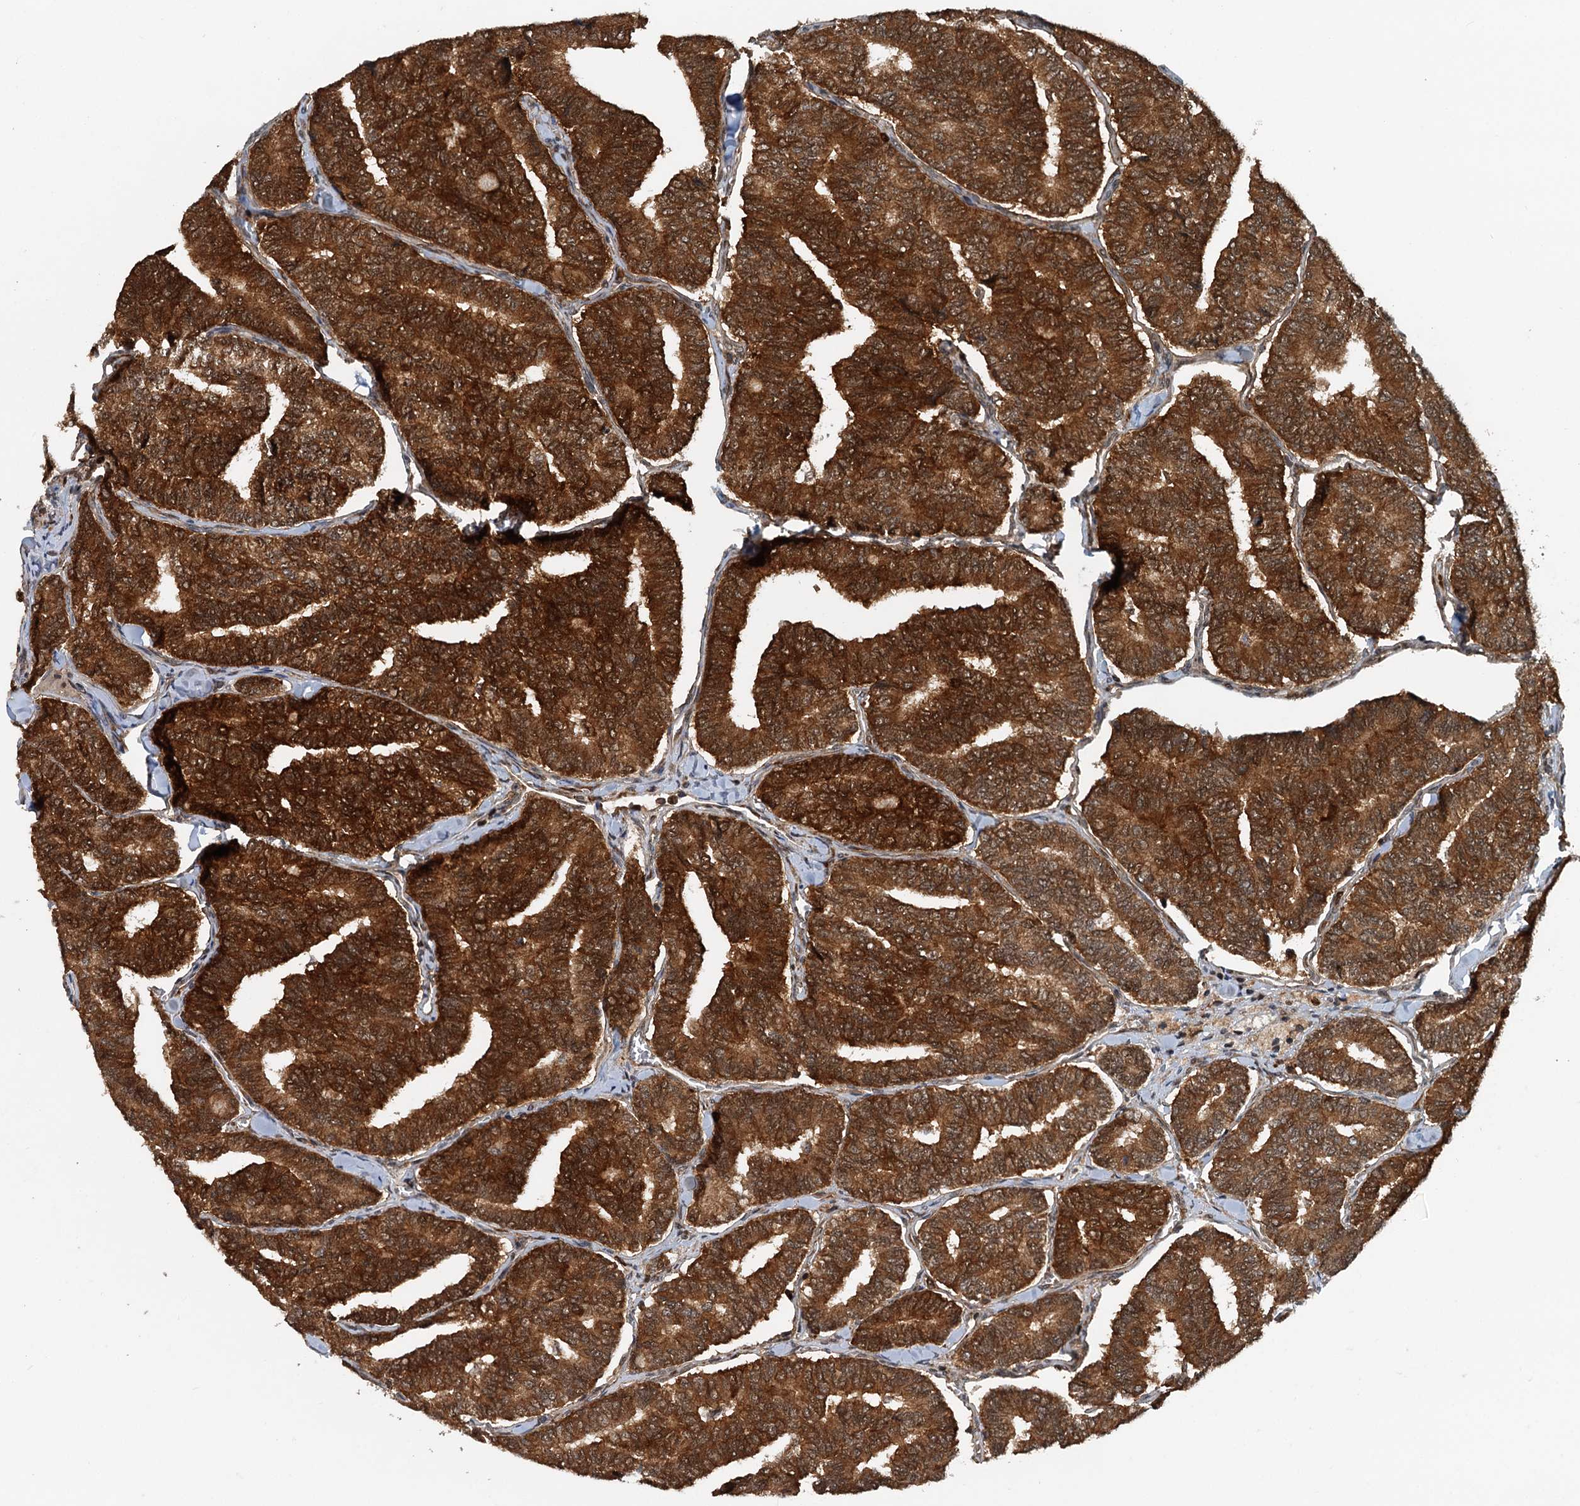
{"staining": {"intensity": "strong", "quantity": ">75%", "location": "cytoplasmic/membranous"}, "tissue": "thyroid cancer", "cell_type": "Tumor cells", "image_type": "cancer", "snomed": [{"axis": "morphology", "description": "Papillary adenocarcinoma, NOS"}, {"axis": "topography", "description": "Thyroid gland"}], "caption": "IHC of thyroid papillary adenocarcinoma shows high levels of strong cytoplasmic/membranous staining in about >75% of tumor cells.", "gene": "STUB1", "patient": {"sex": "female", "age": 35}}